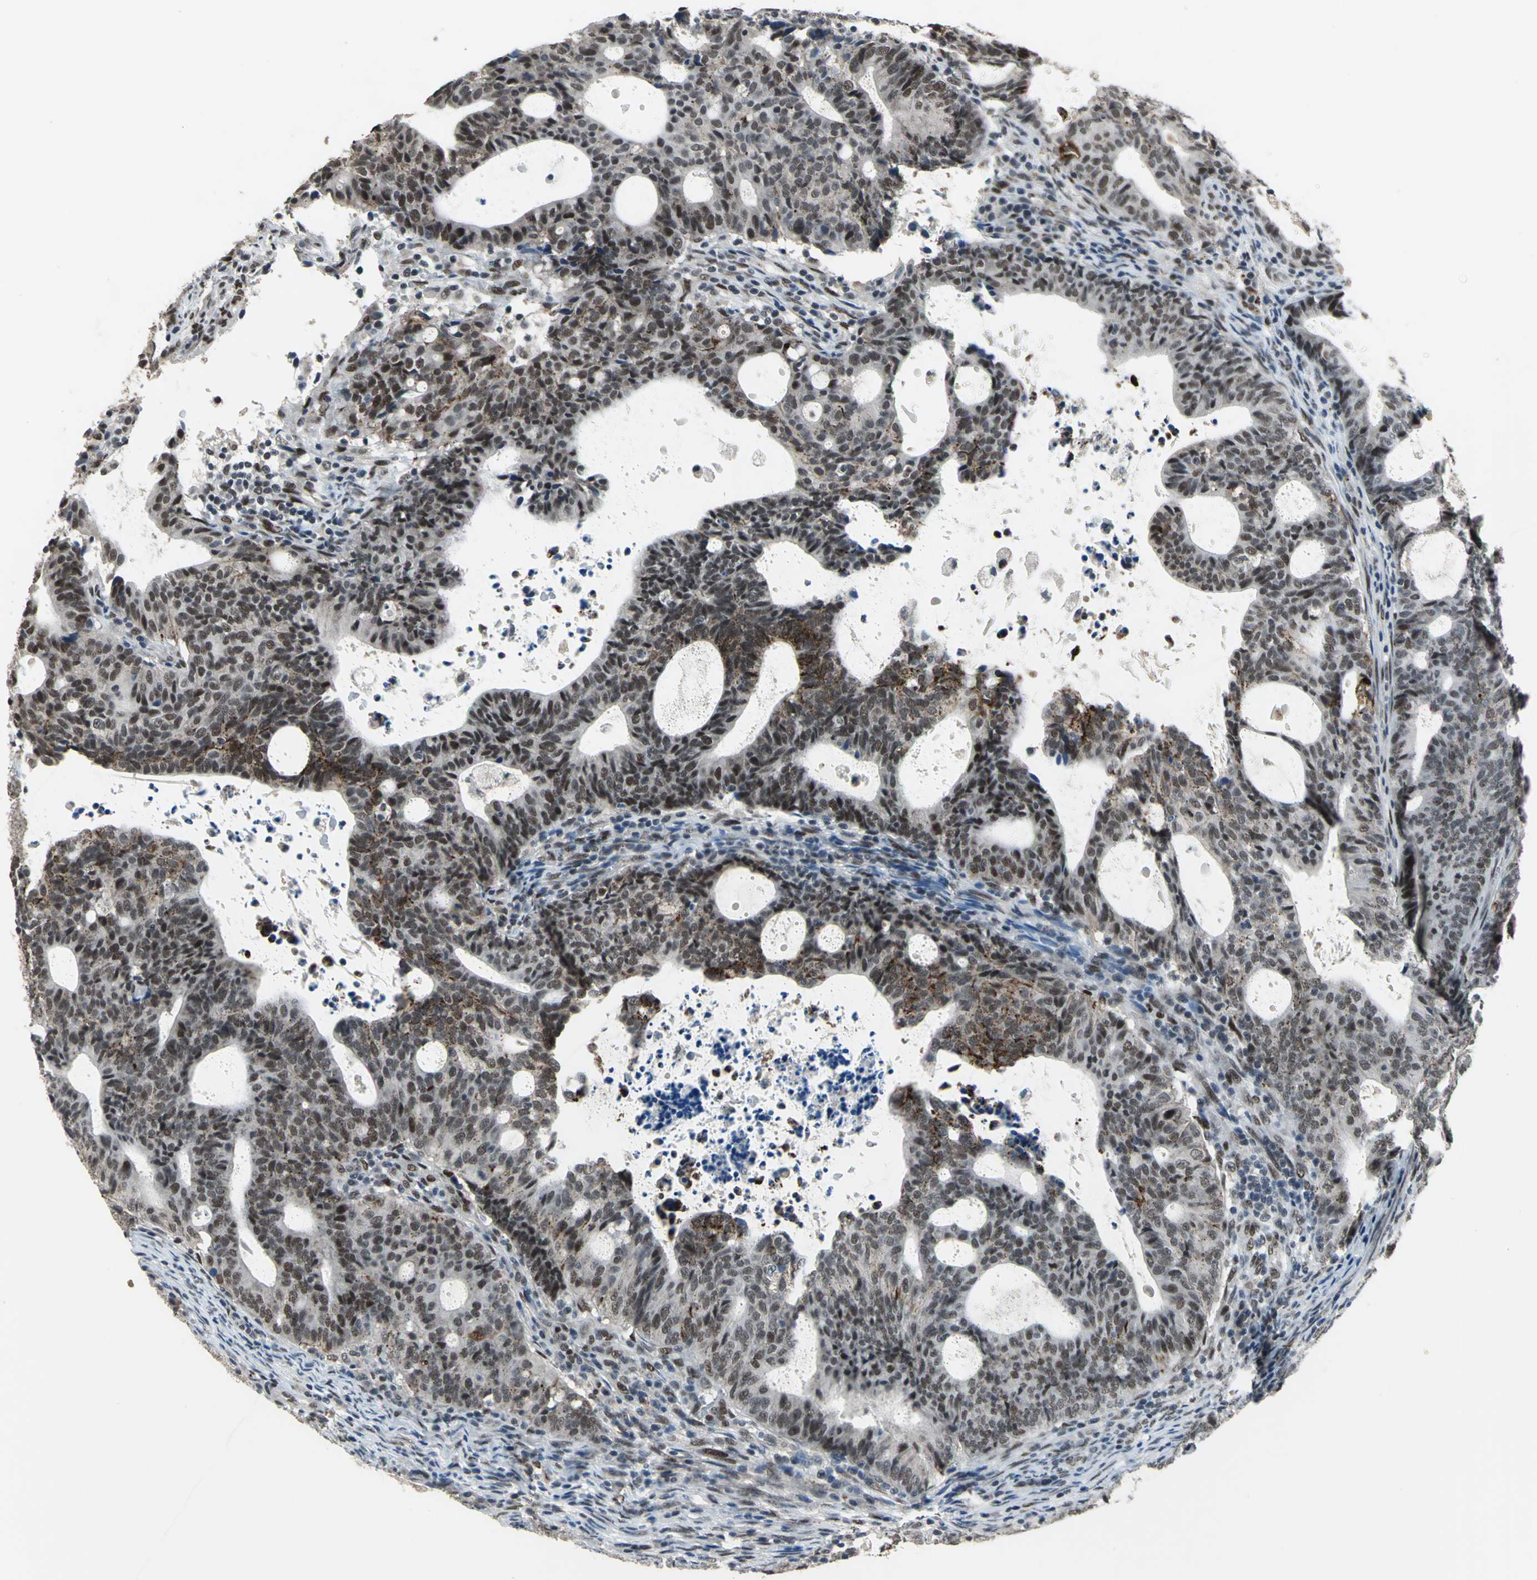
{"staining": {"intensity": "moderate", "quantity": "25%-75%", "location": "cytoplasmic/membranous,nuclear"}, "tissue": "endometrial cancer", "cell_type": "Tumor cells", "image_type": "cancer", "snomed": [{"axis": "morphology", "description": "Adenocarcinoma, NOS"}, {"axis": "topography", "description": "Uterus"}], "caption": "This is an image of immunohistochemistry staining of adenocarcinoma (endometrial), which shows moderate positivity in the cytoplasmic/membranous and nuclear of tumor cells.", "gene": "ELF2", "patient": {"sex": "female", "age": 83}}